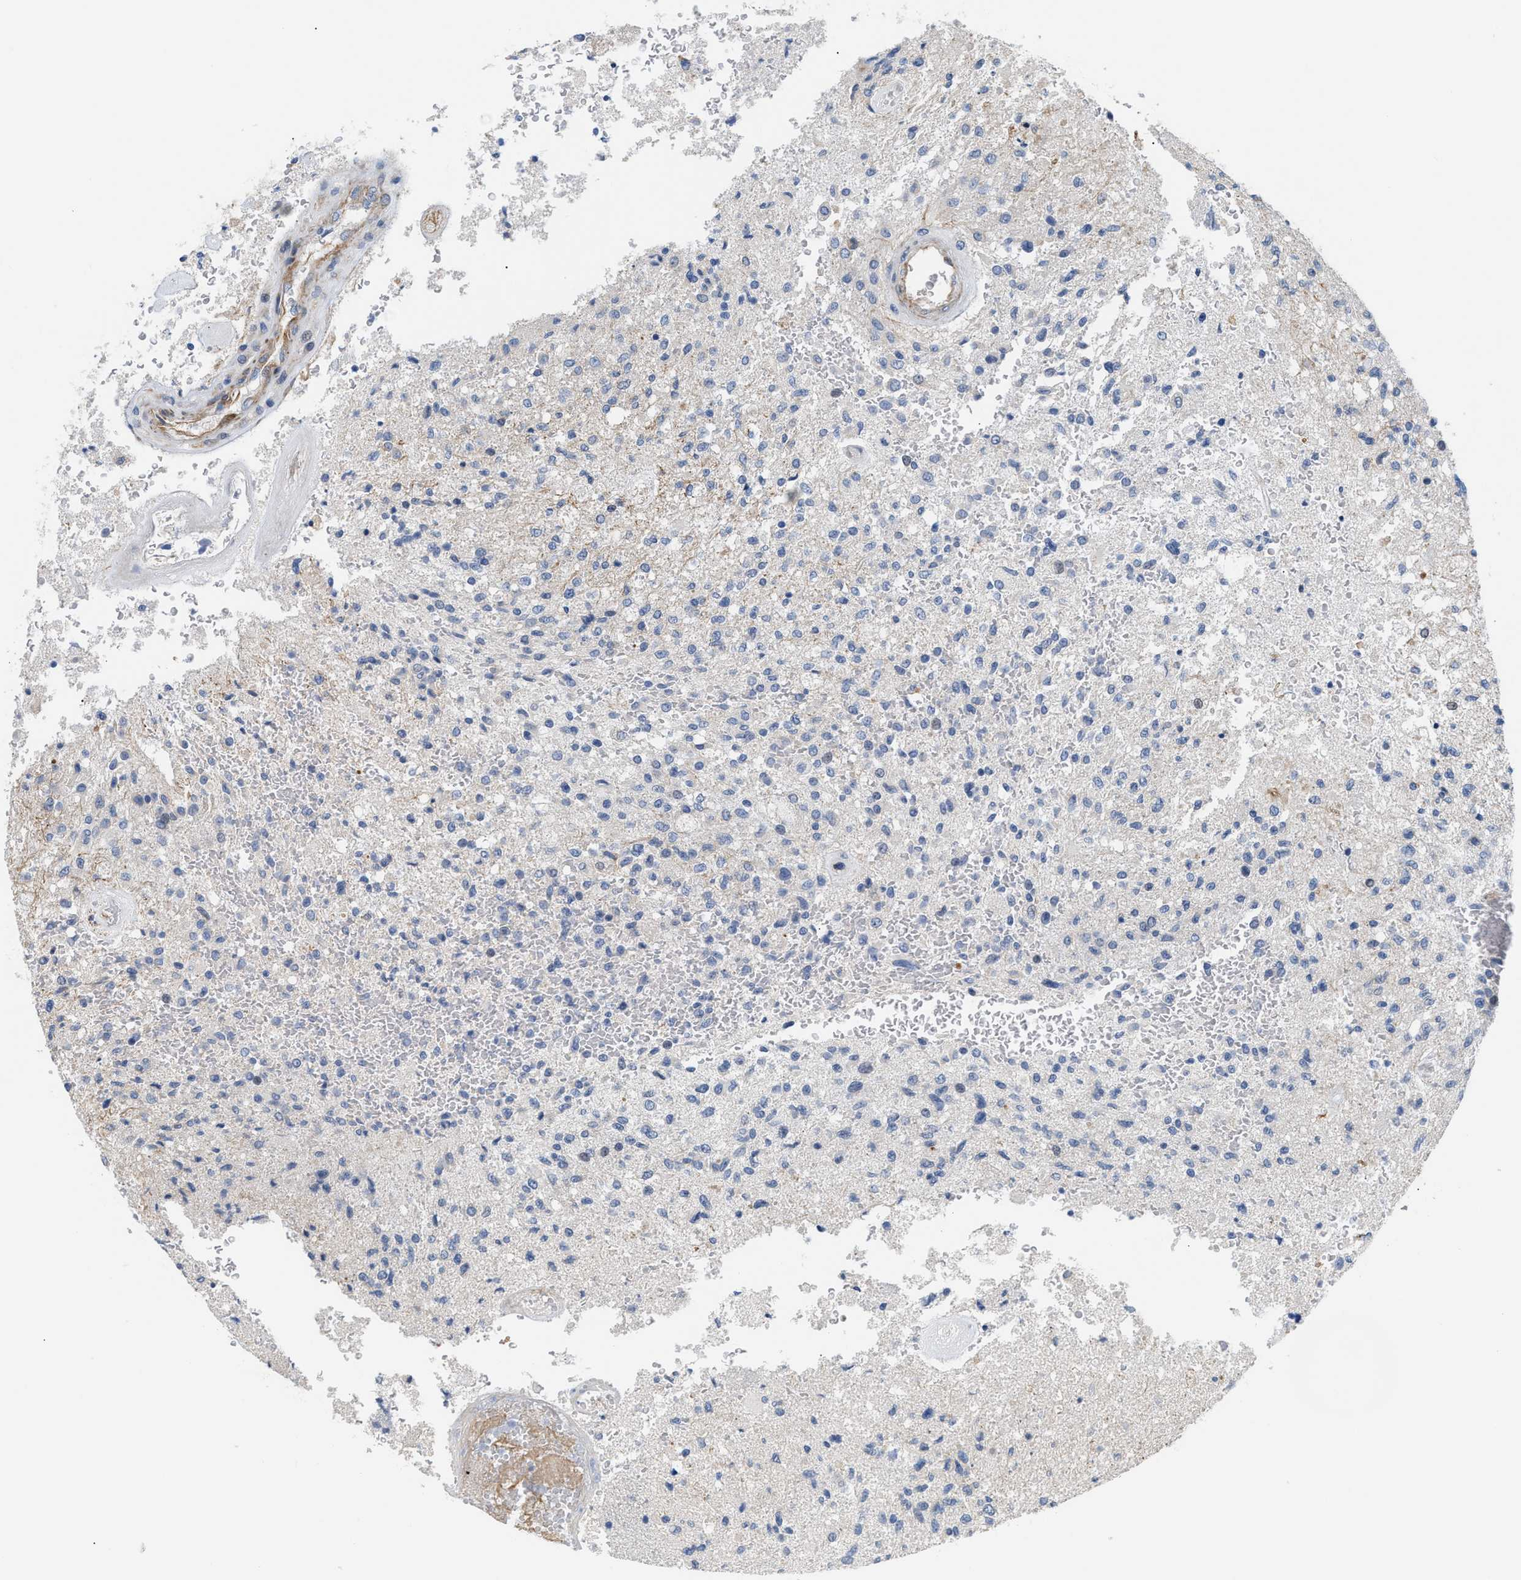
{"staining": {"intensity": "negative", "quantity": "none", "location": "none"}, "tissue": "glioma", "cell_type": "Tumor cells", "image_type": "cancer", "snomed": [{"axis": "morphology", "description": "Normal tissue, NOS"}, {"axis": "morphology", "description": "Glioma, malignant, High grade"}, {"axis": "topography", "description": "Cerebral cortex"}], "caption": "Tumor cells show no significant protein positivity in glioma.", "gene": "TFPI", "patient": {"sex": "male", "age": 77}}